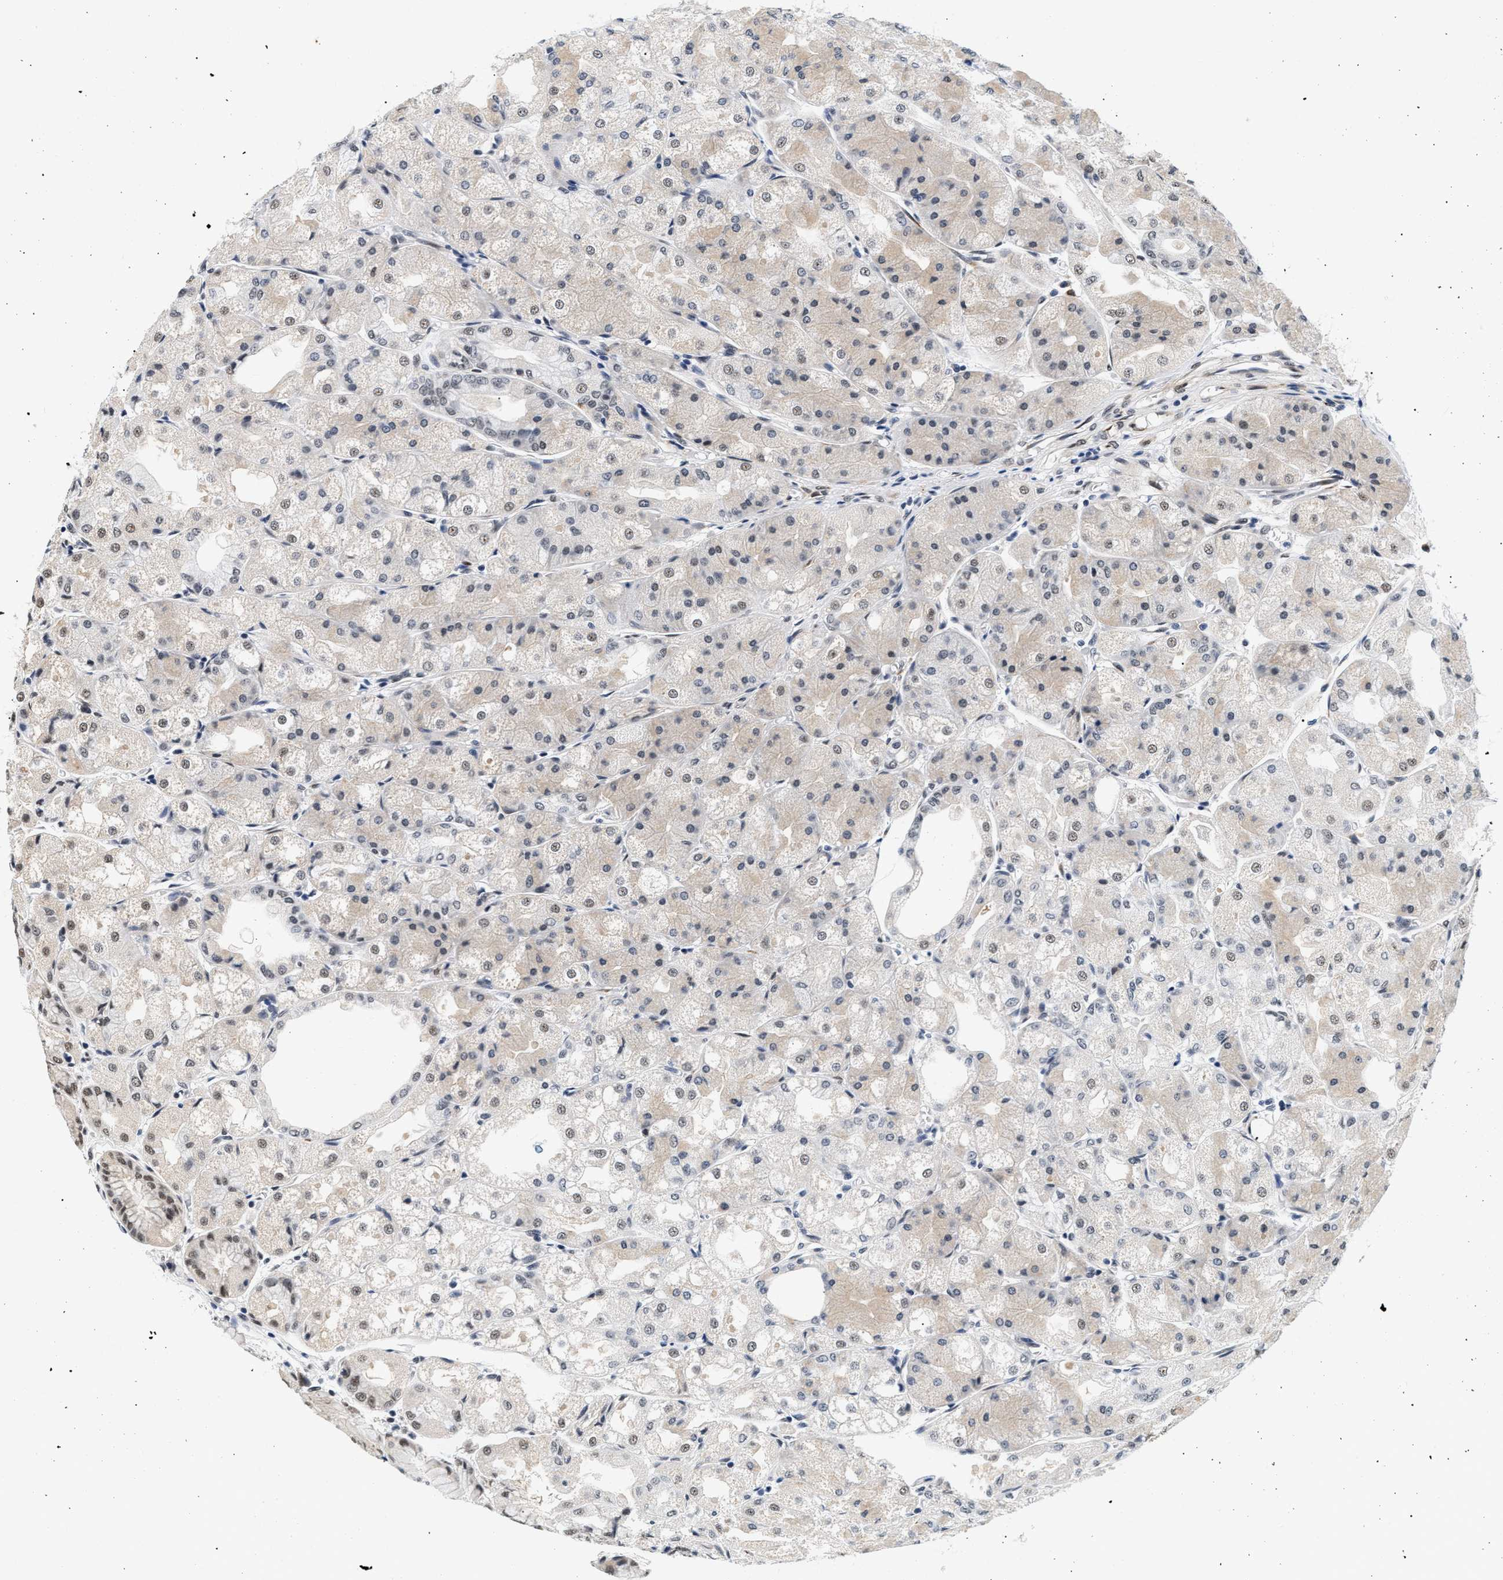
{"staining": {"intensity": "weak", "quantity": "25%-75%", "location": "cytoplasmic/membranous,nuclear"}, "tissue": "stomach", "cell_type": "Glandular cells", "image_type": "normal", "snomed": [{"axis": "morphology", "description": "Normal tissue, NOS"}, {"axis": "topography", "description": "Stomach, upper"}], "caption": "Stomach stained with immunohistochemistry (IHC) reveals weak cytoplasmic/membranous,nuclear expression in about 25%-75% of glandular cells.", "gene": "THOC1", "patient": {"sex": "male", "age": 72}}